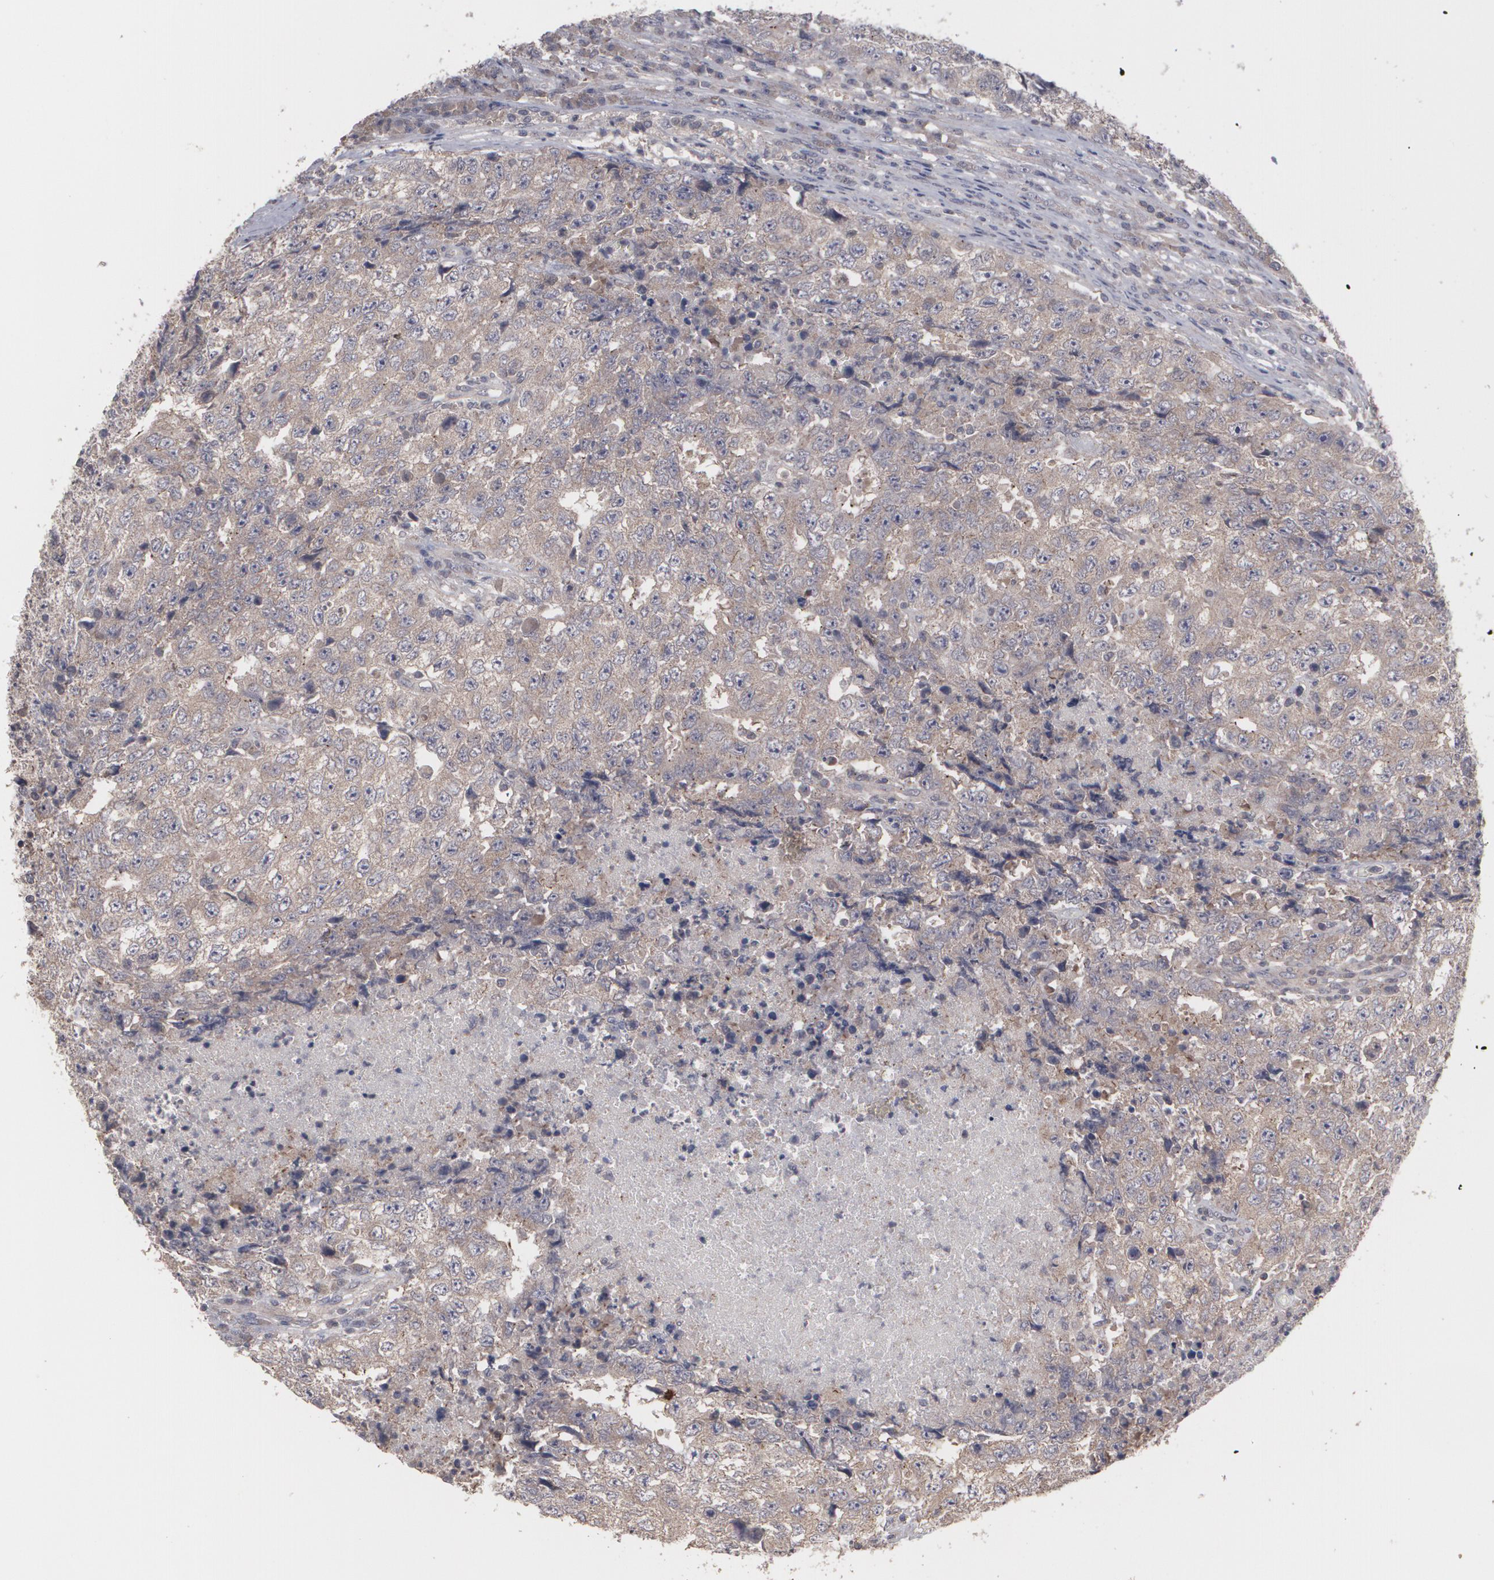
{"staining": {"intensity": "moderate", "quantity": ">75%", "location": "cytoplasmic/membranous"}, "tissue": "testis cancer", "cell_type": "Tumor cells", "image_type": "cancer", "snomed": [{"axis": "morphology", "description": "Necrosis, NOS"}, {"axis": "morphology", "description": "Carcinoma, Embryonal, NOS"}, {"axis": "topography", "description": "Testis"}], "caption": "Testis cancer stained for a protein (brown) shows moderate cytoplasmic/membranous positive positivity in approximately >75% of tumor cells.", "gene": "ARF6", "patient": {"sex": "male", "age": 19}}